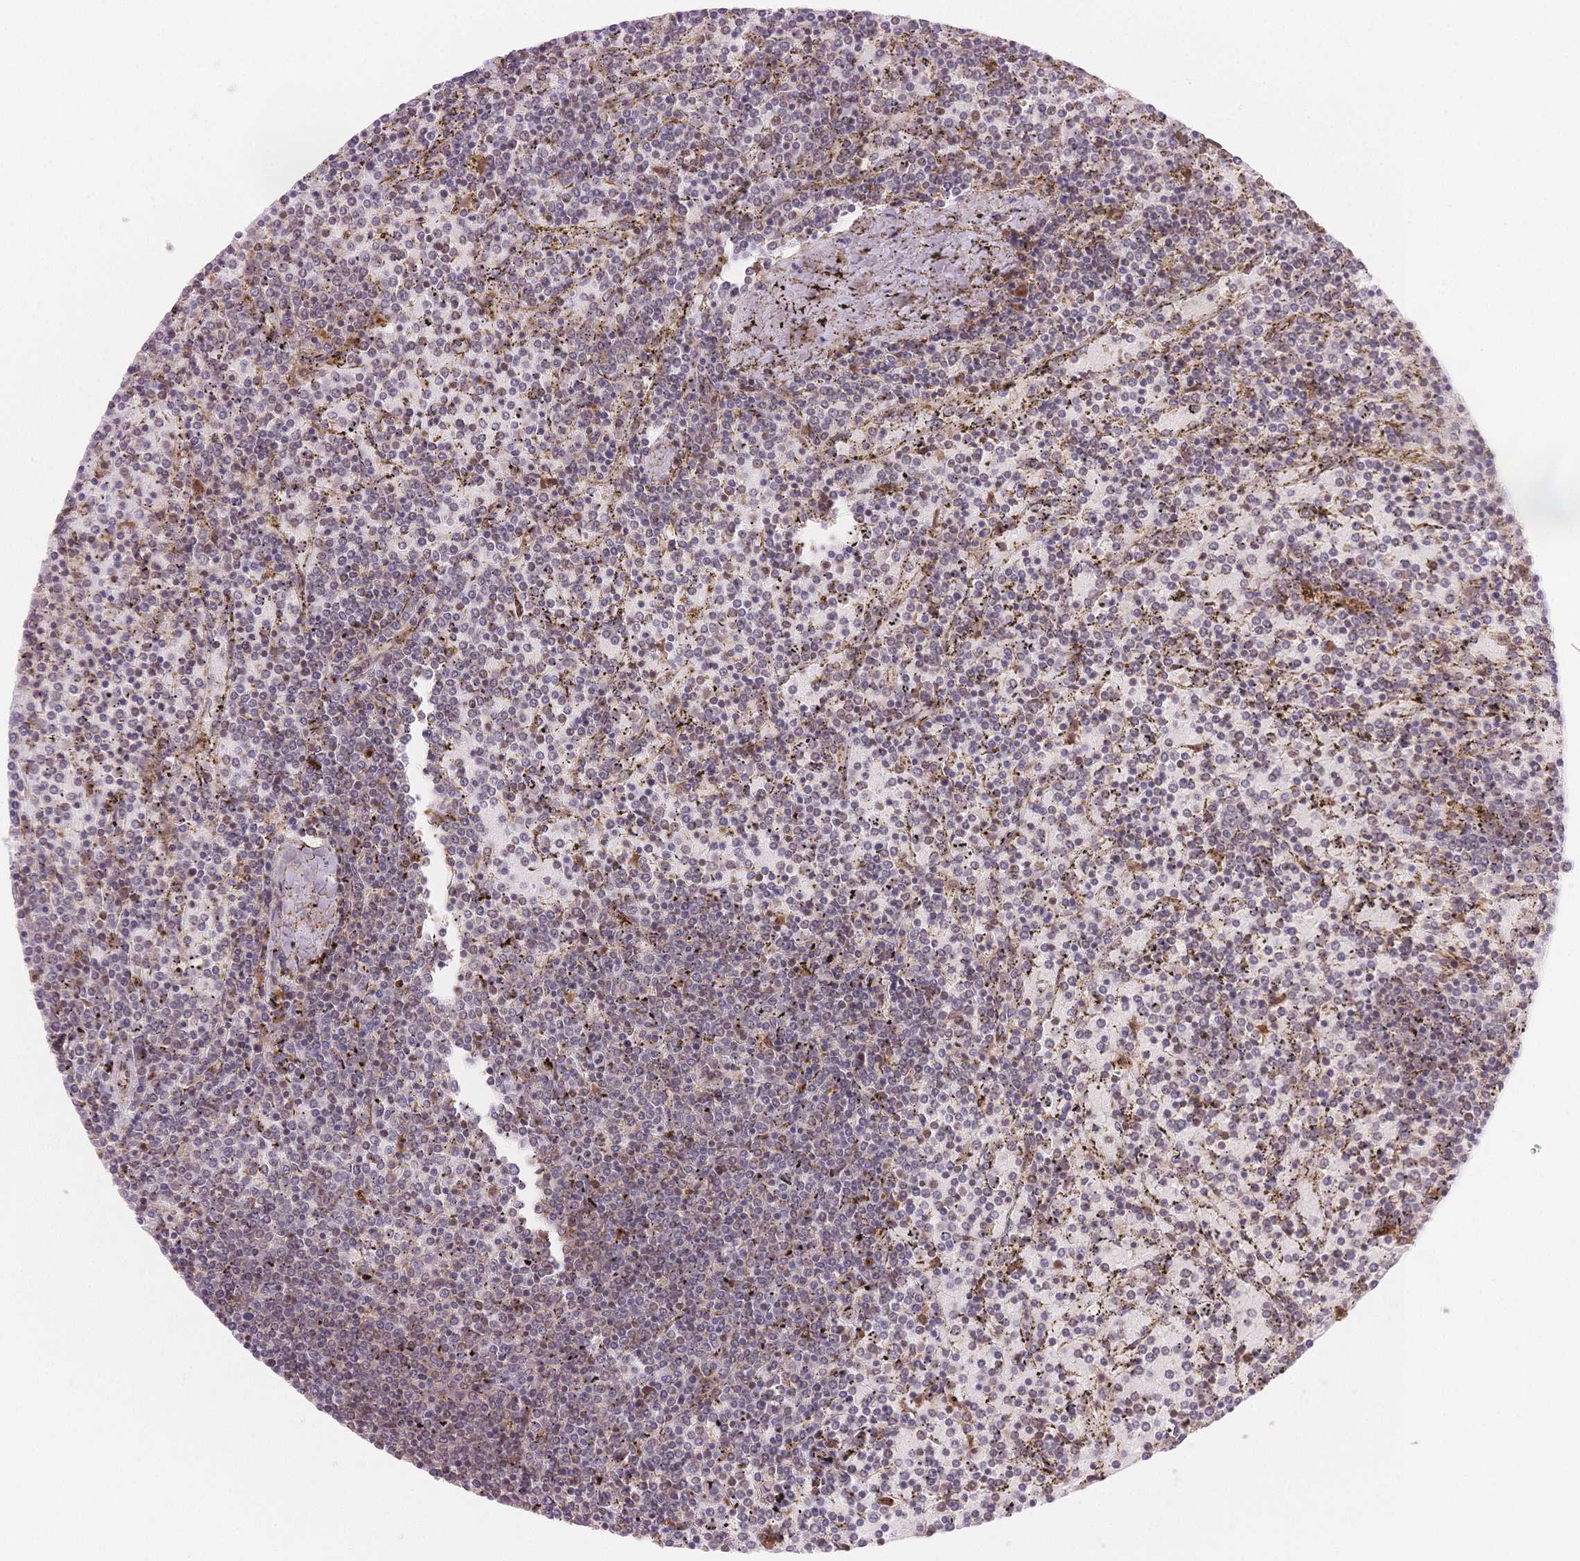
{"staining": {"intensity": "negative", "quantity": "none", "location": "none"}, "tissue": "lymphoma", "cell_type": "Tumor cells", "image_type": "cancer", "snomed": [{"axis": "morphology", "description": "Malignant lymphoma, non-Hodgkin's type, Low grade"}, {"axis": "topography", "description": "Spleen"}], "caption": "Immunohistochemistry (IHC) image of neoplastic tissue: human malignant lymphoma, non-Hodgkin's type (low-grade) stained with DAB (3,3'-diaminobenzidine) shows no significant protein positivity in tumor cells. (Stains: DAB (3,3'-diaminobenzidine) immunohistochemistry (IHC) with hematoxylin counter stain, Microscopy: brightfield microscopy at high magnification).", "gene": "STK39", "patient": {"sex": "female", "age": 77}}